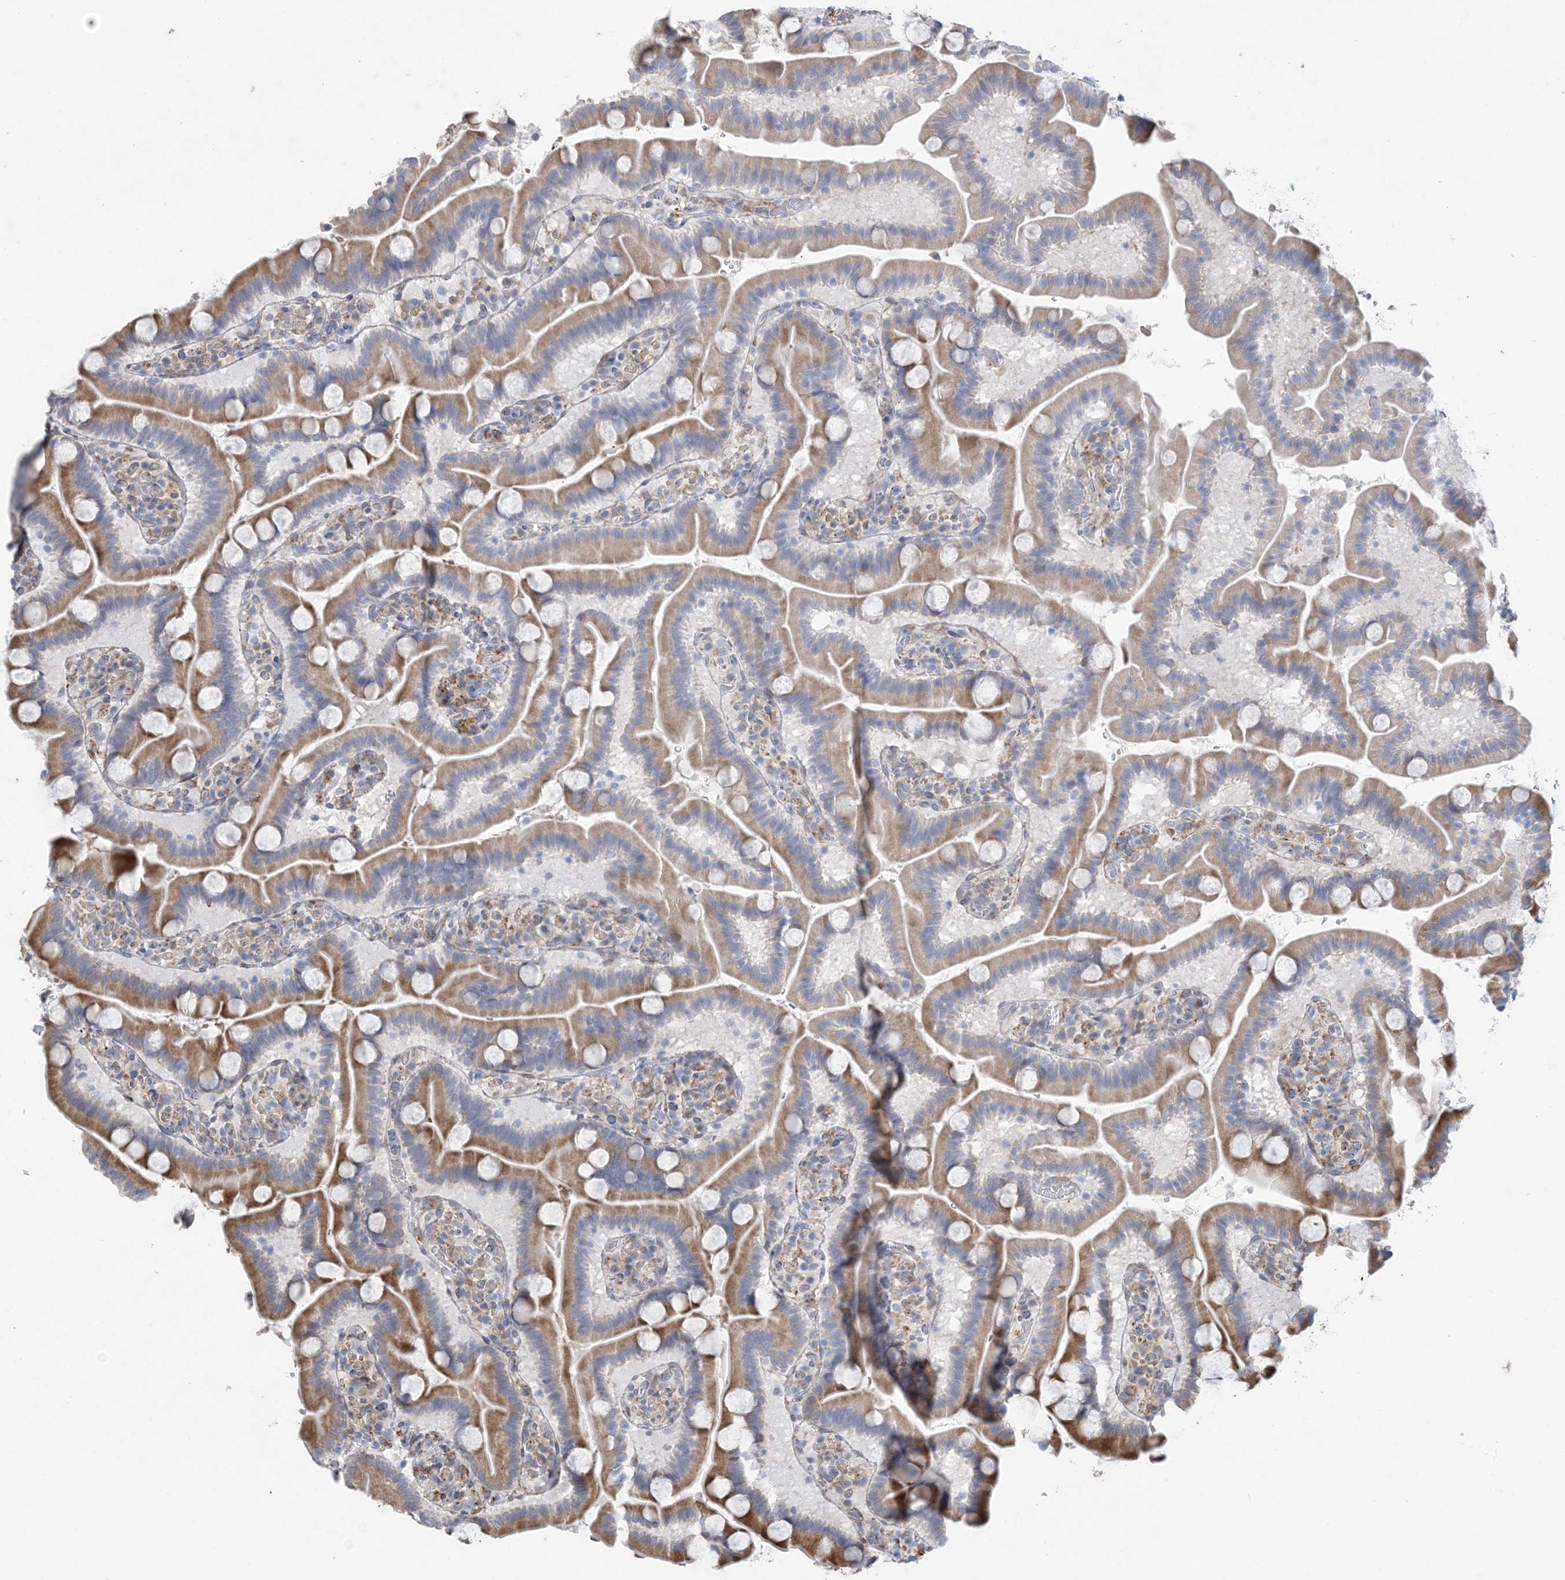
{"staining": {"intensity": "moderate", "quantity": ">75%", "location": "cytoplasmic/membranous"}, "tissue": "duodenum", "cell_type": "Glandular cells", "image_type": "normal", "snomed": [{"axis": "morphology", "description": "Normal tissue, NOS"}, {"axis": "topography", "description": "Duodenum"}], "caption": "Protein analysis of normal duodenum exhibits moderate cytoplasmic/membranous expression in approximately >75% of glandular cells.", "gene": "SHANK1", "patient": {"sex": "male", "age": 55}}